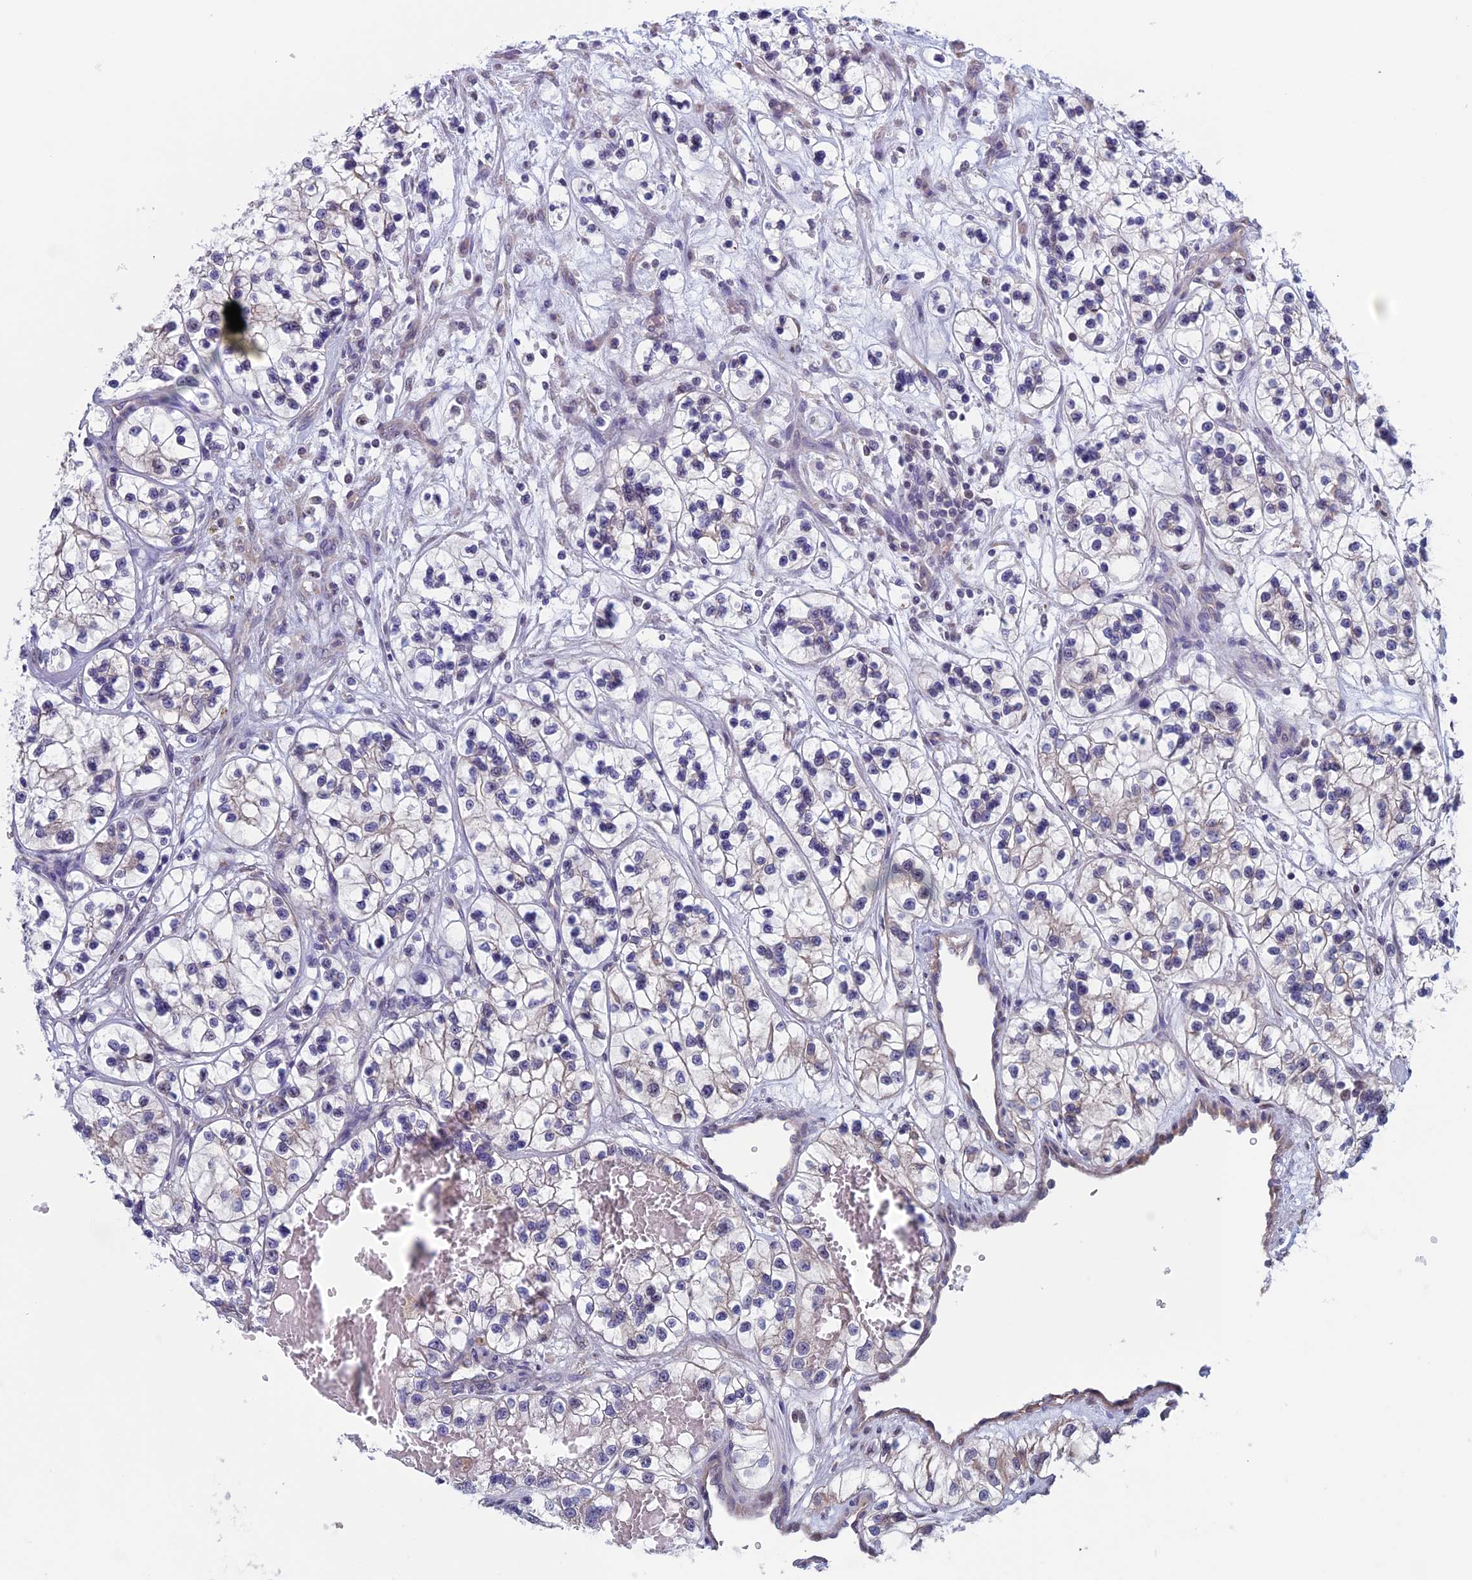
{"staining": {"intensity": "negative", "quantity": "none", "location": "none"}, "tissue": "renal cancer", "cell_type": "Tumor cells", "image_type": "cancer", "snomed": [{"axis": "morphology", "description": "Adenocarcinoma, NOS"}, {"axis": "topography", "description": "Kidney"}], "caption": "DAB (3,3'-diaminobenzidine) immunohistochemical staining of human renal adenocarcinoma displays no significant staining in tumor cells. (DAB IHC visualized using brightfield microscopy, high magnification).", "gene": "SLC1A6", "patient": {"sex": "female", "age": 57}}